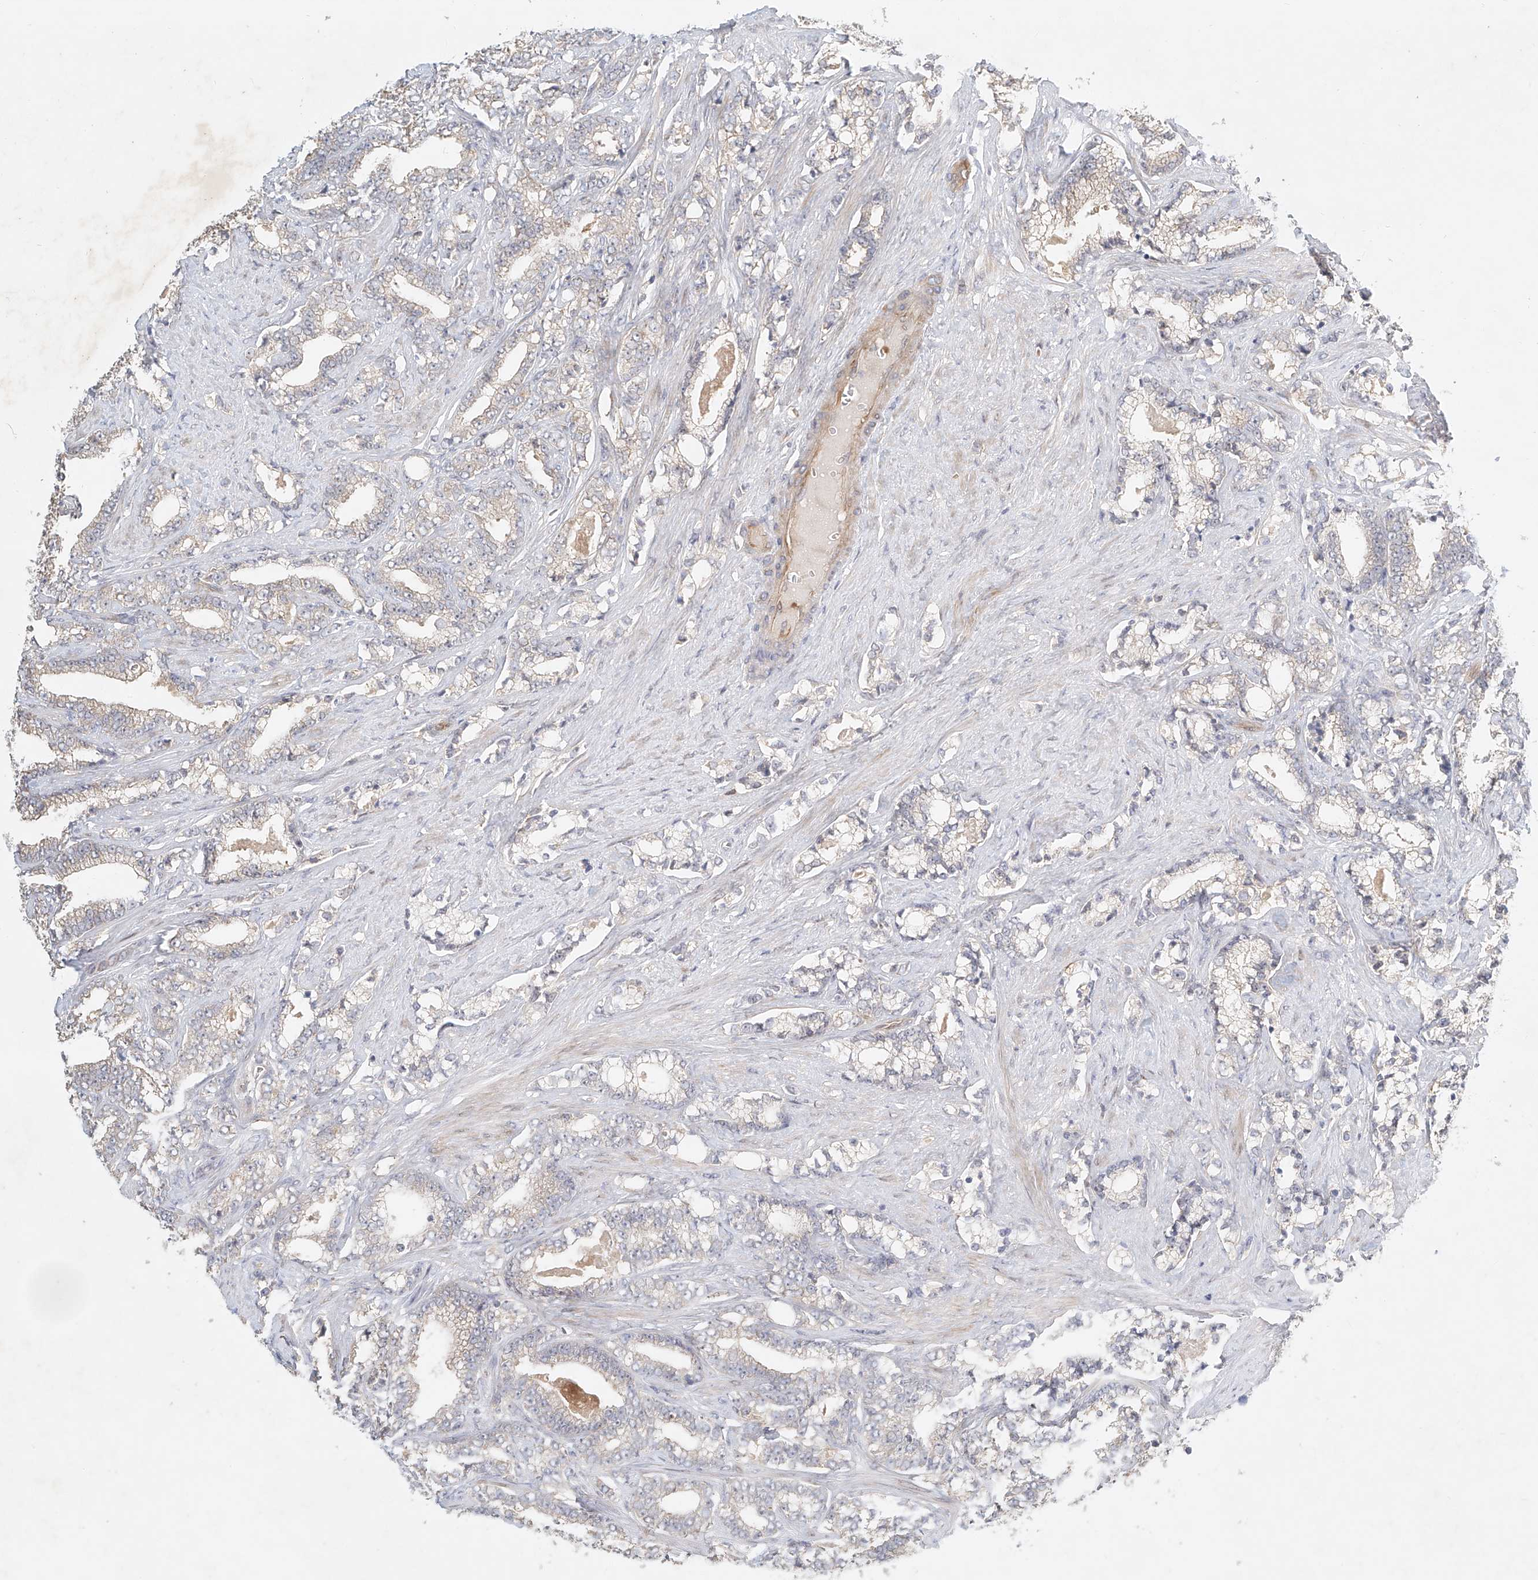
{"staining": {"intensity": "moderate", "quantity": "25%-75%", "location": "cytoplasmic/membranous"}, "tissue": "prostate cancer", "cell_type": "Tumor cells", "image_type": "cancer", "snomed": [{"axis": "morphology", "description": "Adenocarcinoma, High grade"}, {"axis": "topography", "description": "Prostate and seminal vesicle, NOS"}], "caption": "A brown stain highlights moderate cytoplasmic/membranous positivity of a protein in prostate cancer tumor cells.", "gene": "CARMIL1", "patient": {"sex": "male", "age": 67}}